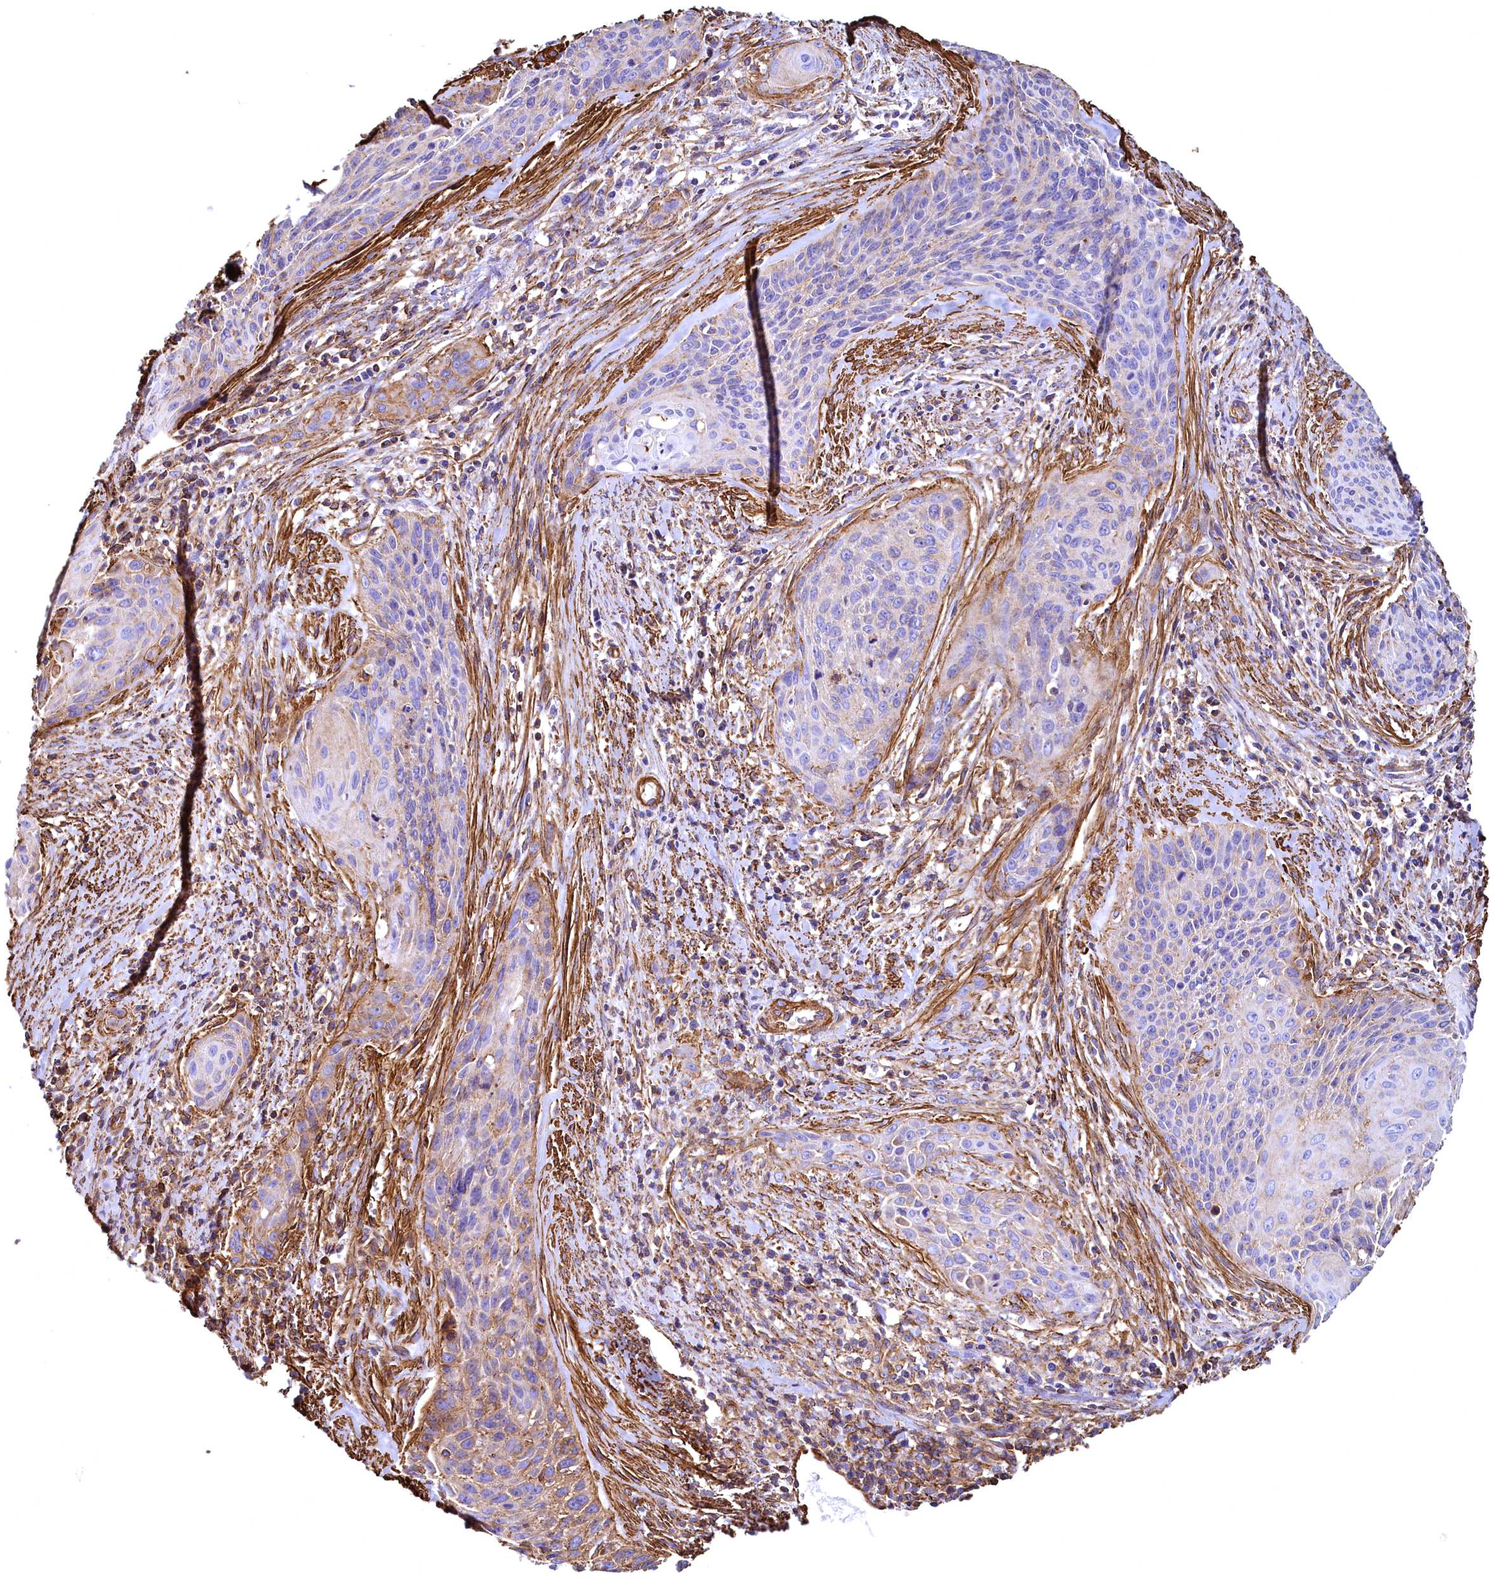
{"staining": {"intensity": "moderate", "quantity": "<25%", "location": "cytoplasmic/membranous"}, "tissue": "cervical cancer", "cell_type": "Tumor cells", "image_type": "cancer", "snomed": [{"axis": "morphology", "description": "Squamous cell carcinoma, NOS"}, {"axis": "topography", "description": "Cervix"}], "caption": "A brown stain shows moderate cytoplasmic/membranous staining of a protein in cervical squamous cell carcinoma tumor cells. (IHC, brightfield microscopy, high magnification).", "gene": "THBS1", "patient": {"sex": "female", "age": 55}}